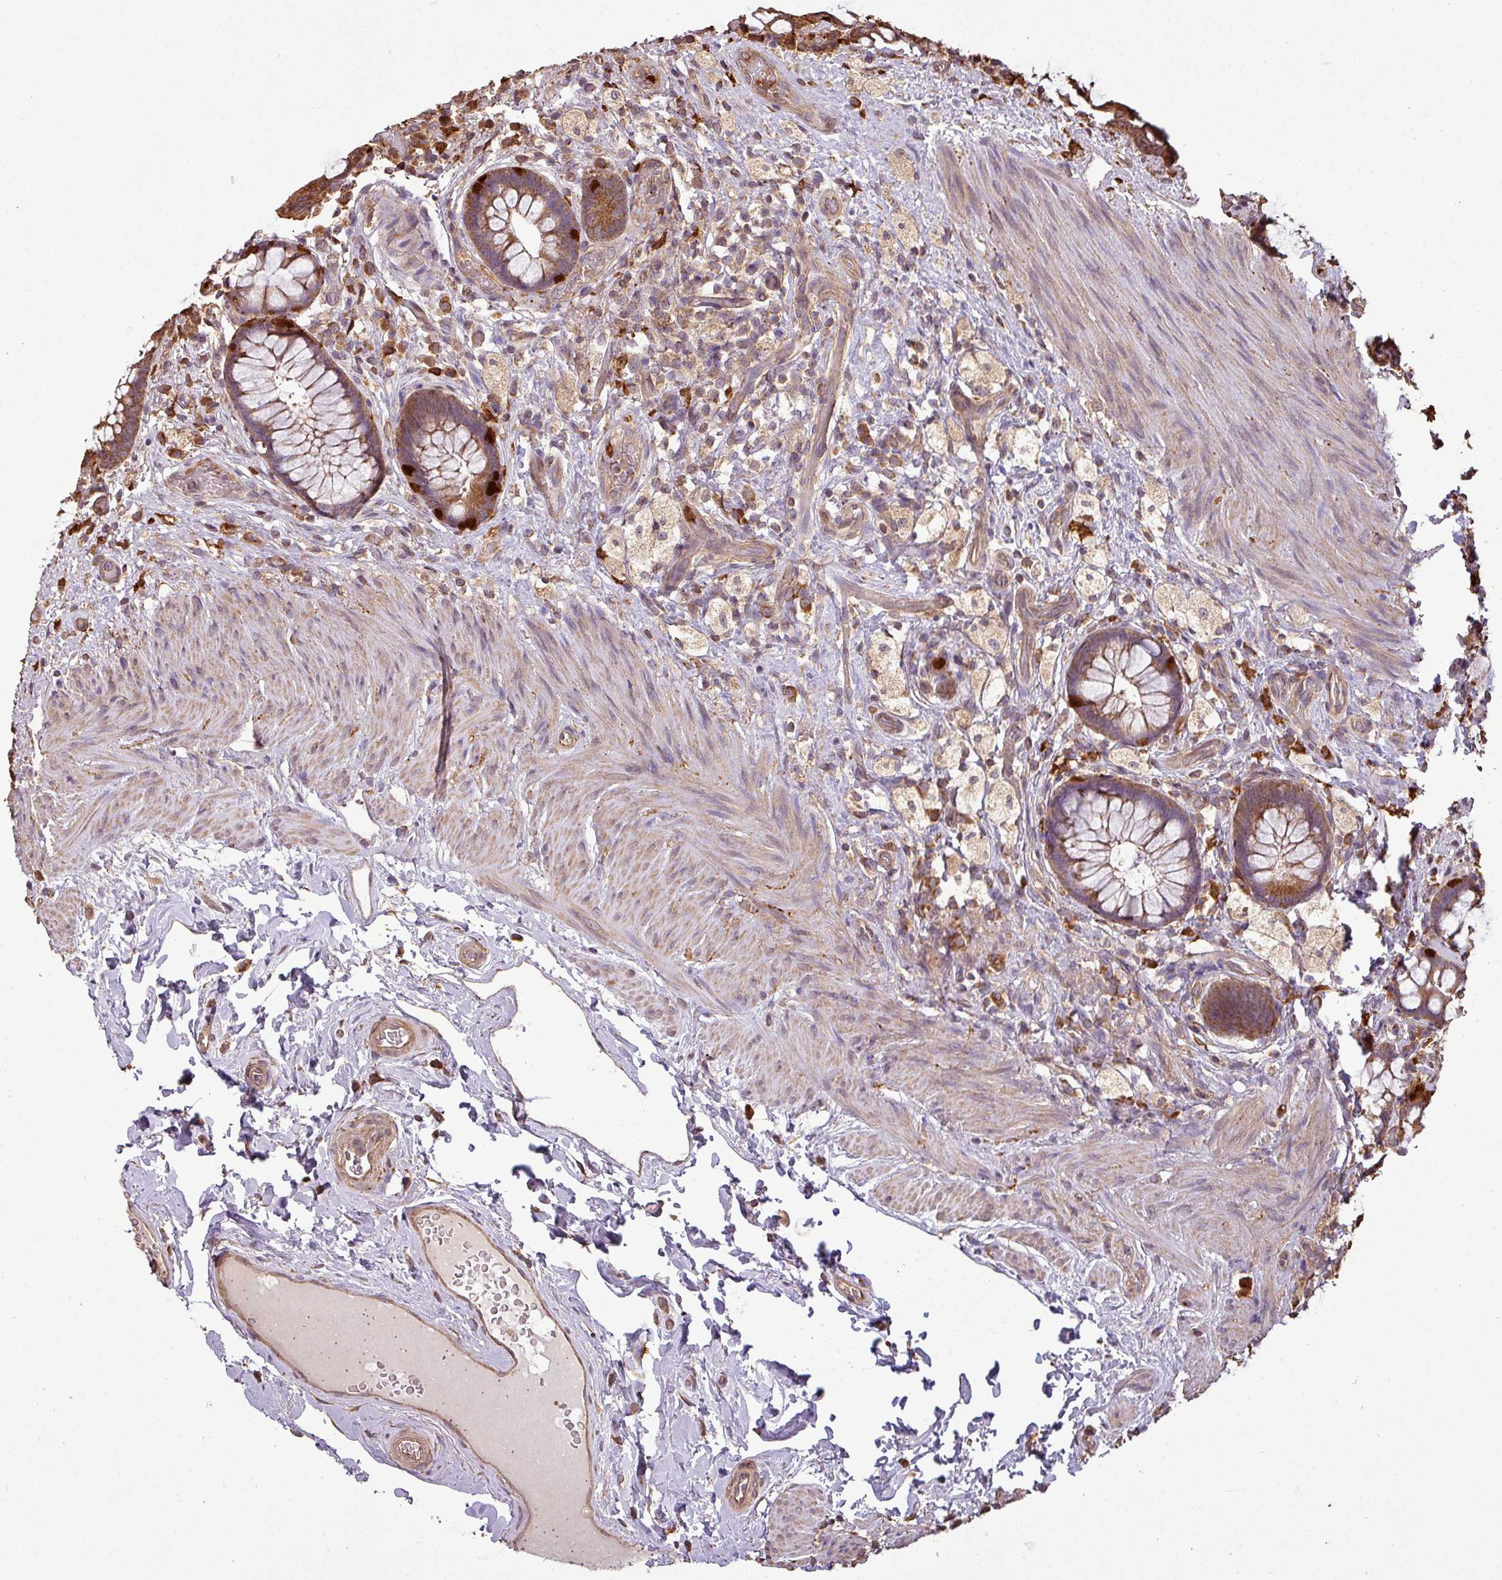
{"staining": {"intensity": "strong", "quantity": ">75%", "location": "cytoplasmic/membranous"}, "tissue": "rectum", "cell_type": "Glandular cells", "image_type": "normal", "snomed": [{"axis": "morphology", "description": "Normal tissue, NOS"}, {"axis": "topography", "description": "Rectum"}, {"axis": "topography", "description": "Peripheral nerve tissue"}], "caption": "An image of rectum stained for a protein reveals strong cytoplasmic/membranous brown staining in glandular cells. Nuclei are stained in blue.", "gene": "PLEKHM1", "patient": {"sex": "female", "age": 69}}